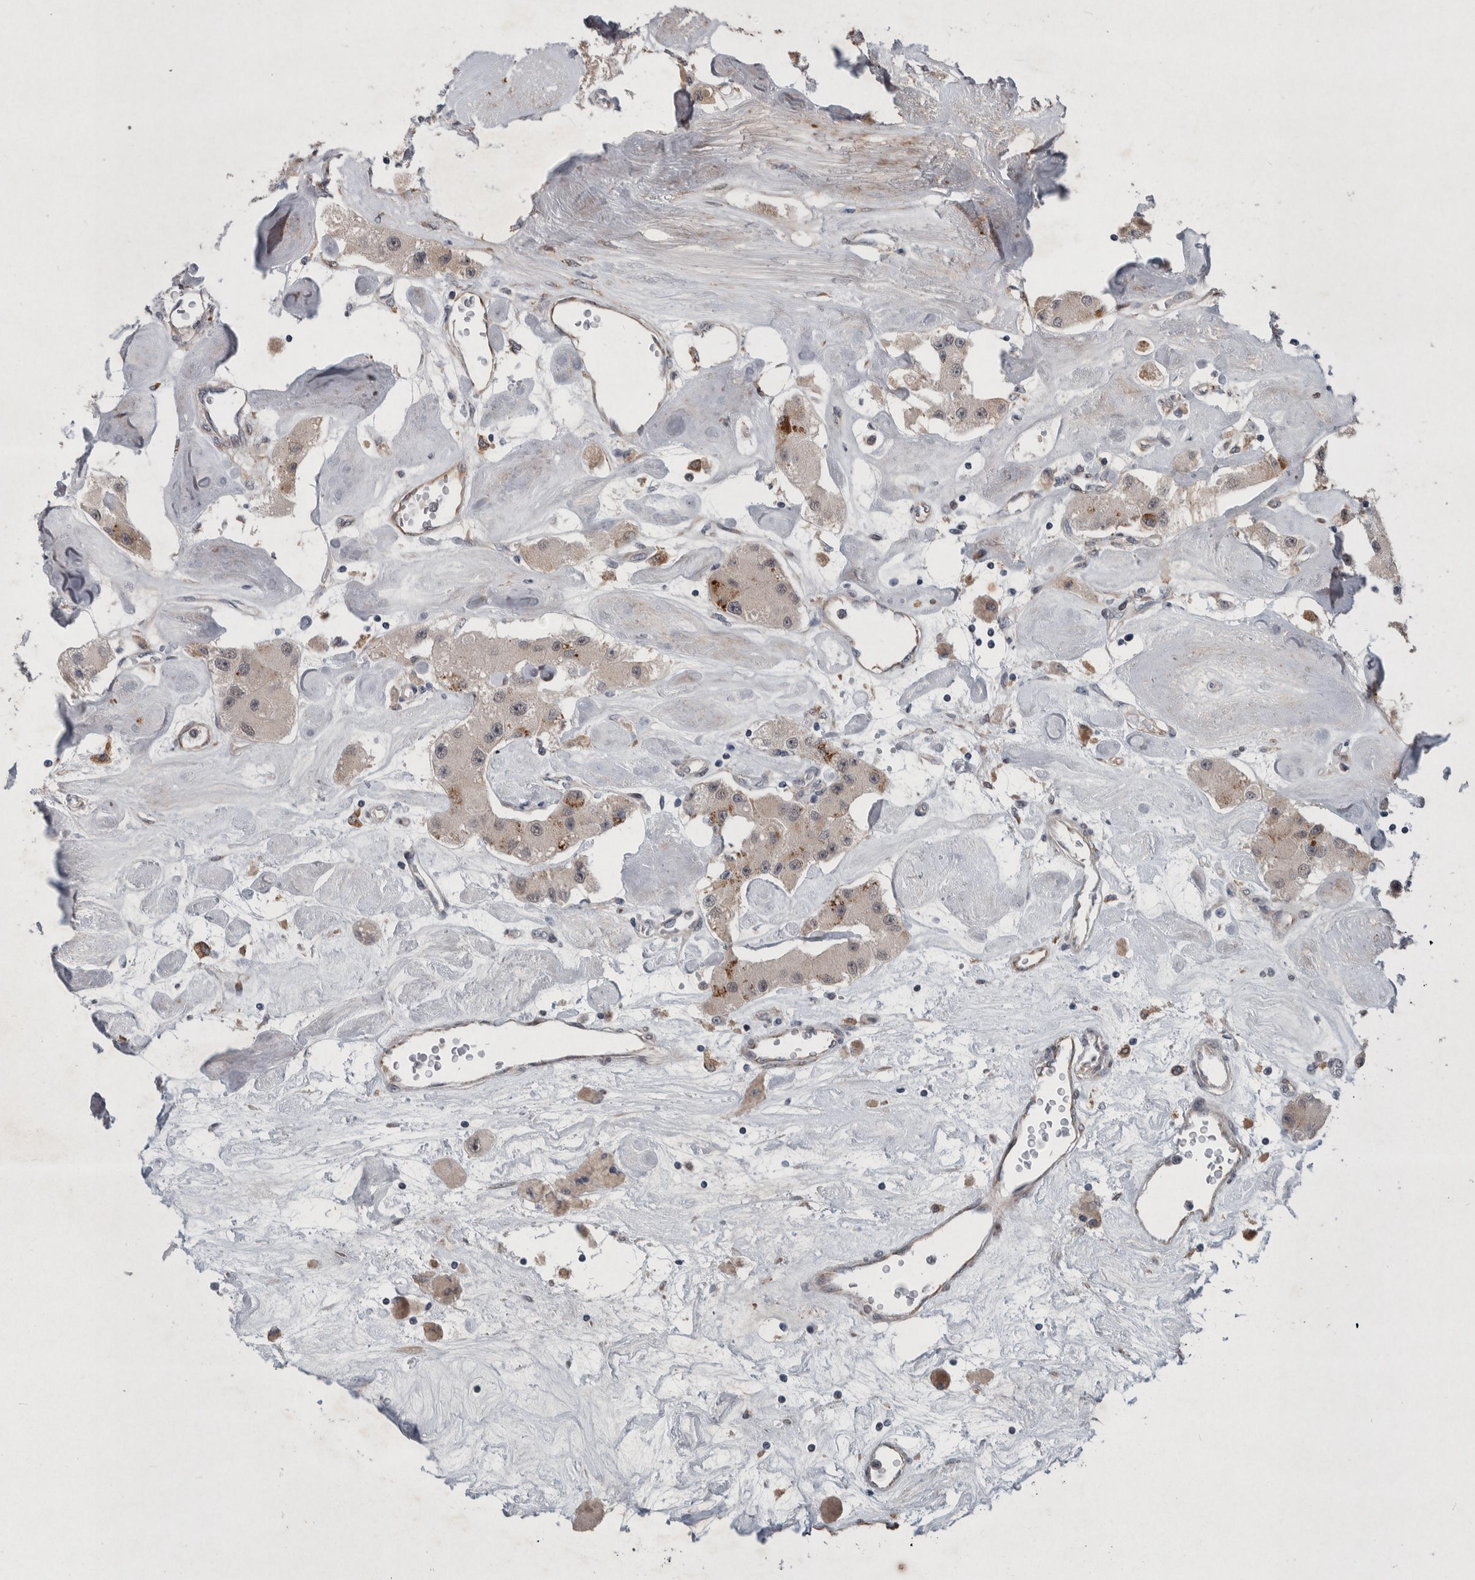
{"staining": {"intensity": "moderate", "quantity": "<25%", "location": "cytoplasmic/membranous"}, "tissue": "carcinoid", "cell_type": "Tumor cells", "image_type": "cancer", "snomed": [{"axis": "morphology", "description": "Carcinoid, malignant, NOS"}, {"axis": "topography", "description": "Pancreas"}], "caption": "There is low levels of moderate cytoplasmic/membranous positivity in tumor cells of carcinoid (malignant), as demonstrated by immunohistochemical staining (brown color).", "gene": "GIMAP6", "patient": {"sex": "male", "age": 41}}